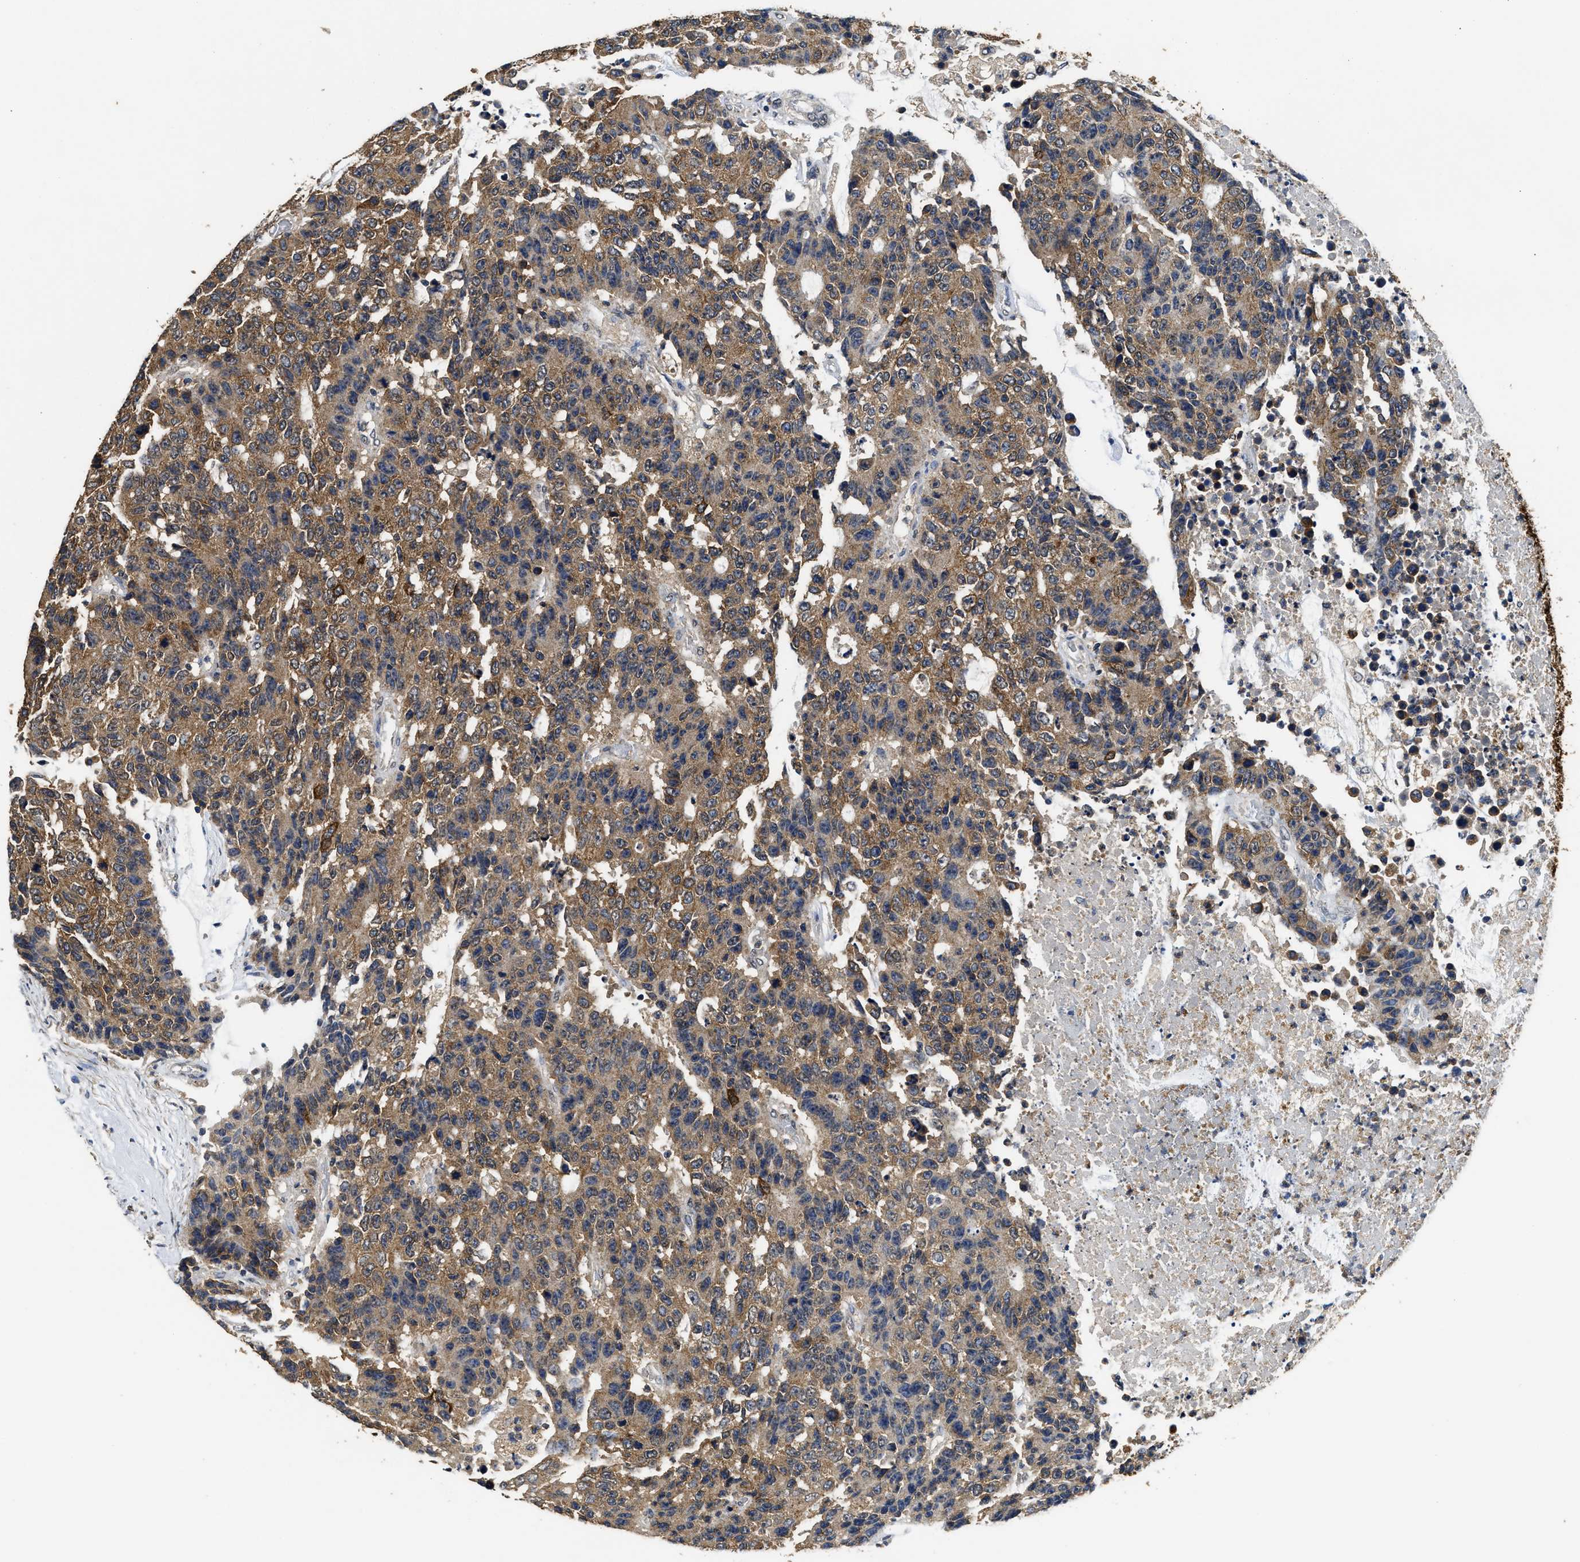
{"staining": {"intensity": "moderate", "quantity": ">75%", "location": "cytoplasmic/membranous"}, "tissue": "colorectal cancer", "cell_type": "Tumor cells", "image_type": "cancer", "snomed": [{"axis": "morphology", "description": "Adenocarcinoma, NOS"}, {"axis": "topography", "description": "Colon"}], "caption": "Protein expression analysis of human adenocarcinoma (colorectal) reveals moderate cytoplasmic/membranous staining in about >75% of tumor cells.", "gene": "CTNNA1", "patient": {"sex": "female", "age": 86}}